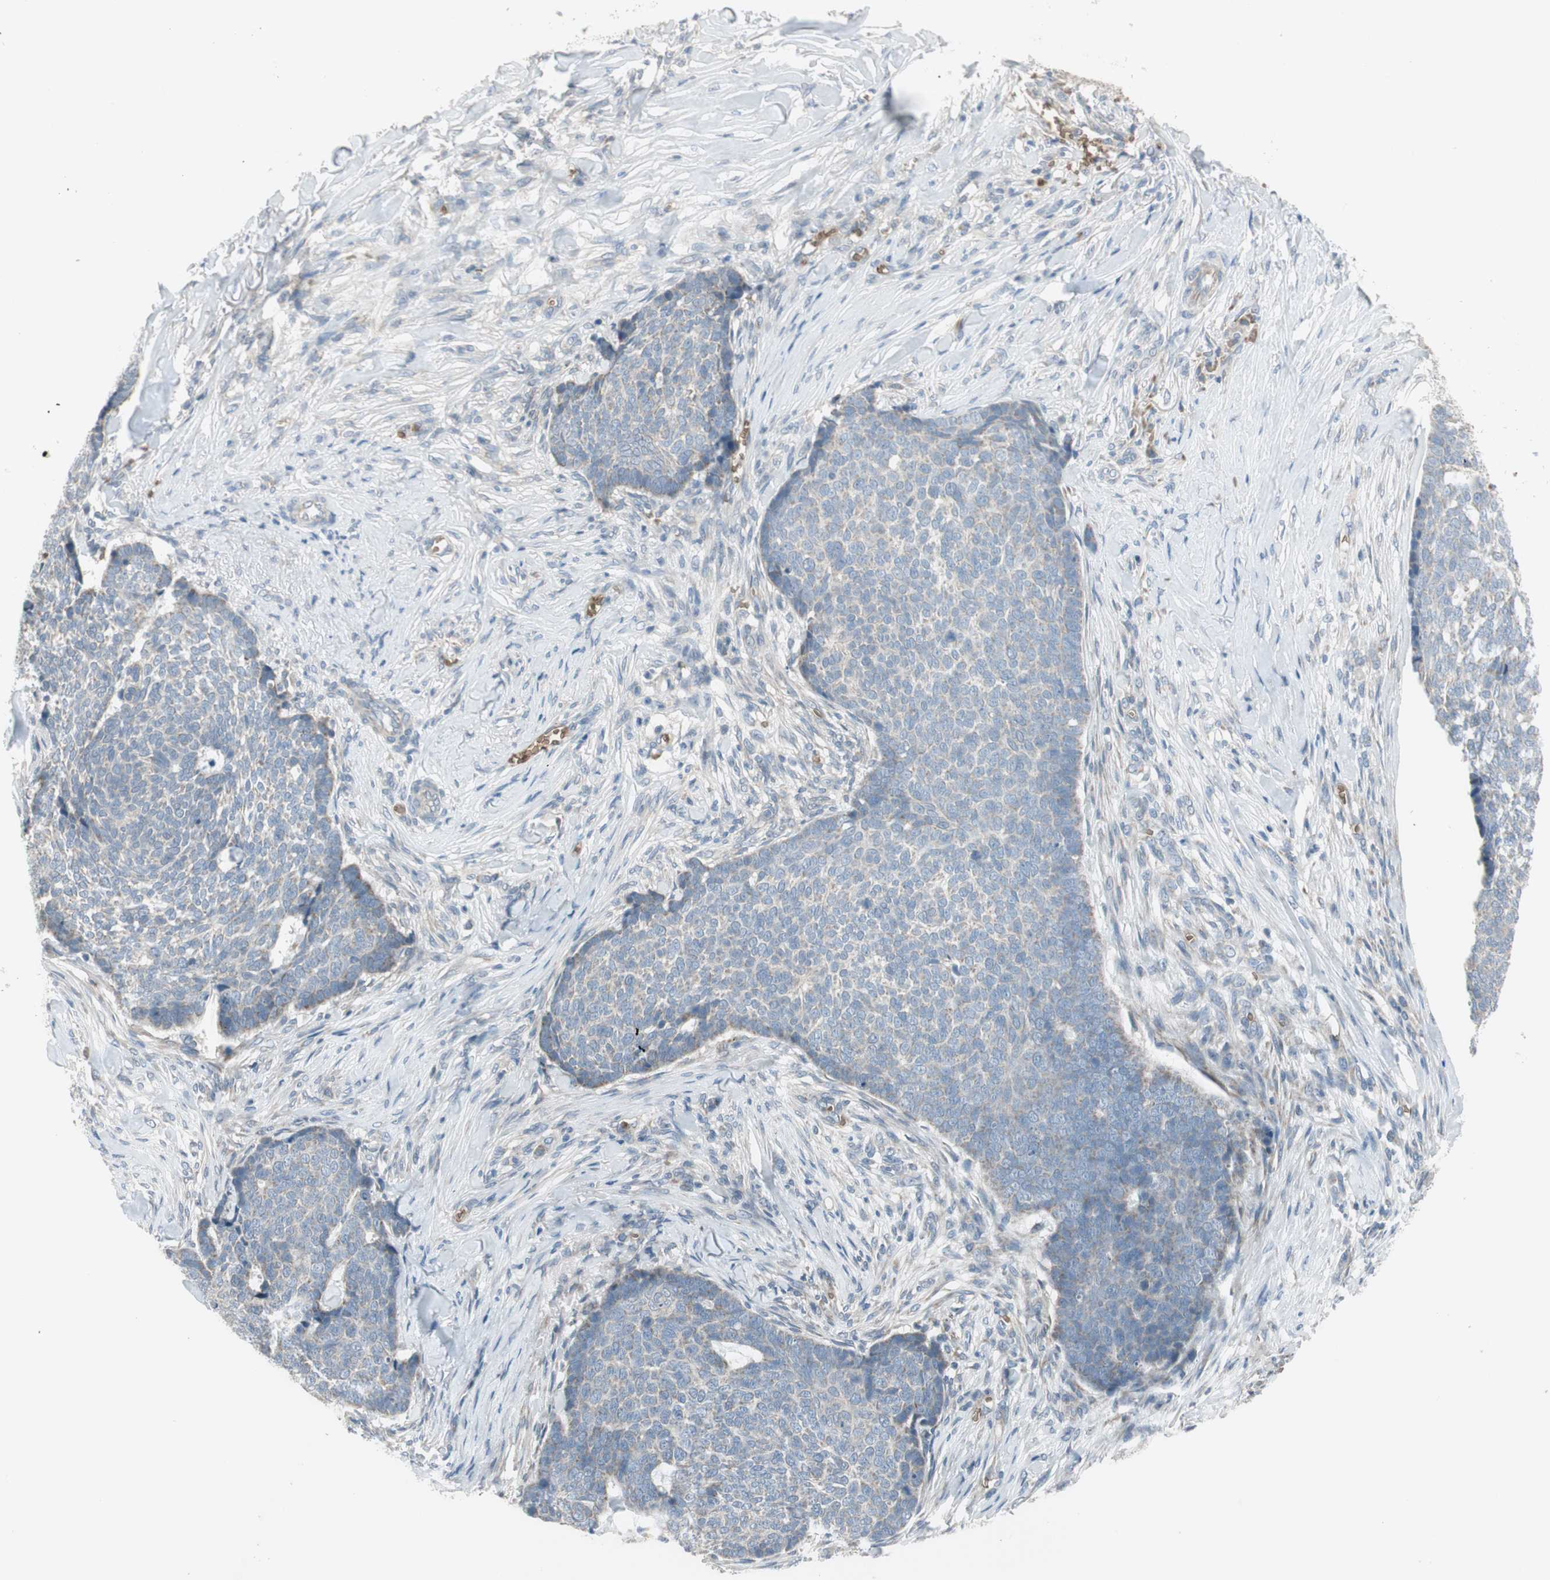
{"staining": {"intensity": "weak", "quantity": "<25%", "location": "cytoplasmic/membranous"}, "tissue": "skin cancer", "cell_type": "Tumor cells", "image_type": "cancer", "snomed": [{"axis": "morphology", "description": "Basal cell carcinoma"}, {"axis": "topography", "description": "Skin"}], "caption": "Immunohistochemistry (IHC) histopathology image of human skin cancer (basal cell carcinoma) stained for a protein (brown), which exhibits no positivity in tumor cells.", "gene": "GYPC", "patient": {"sex": "male", "age": 84}}